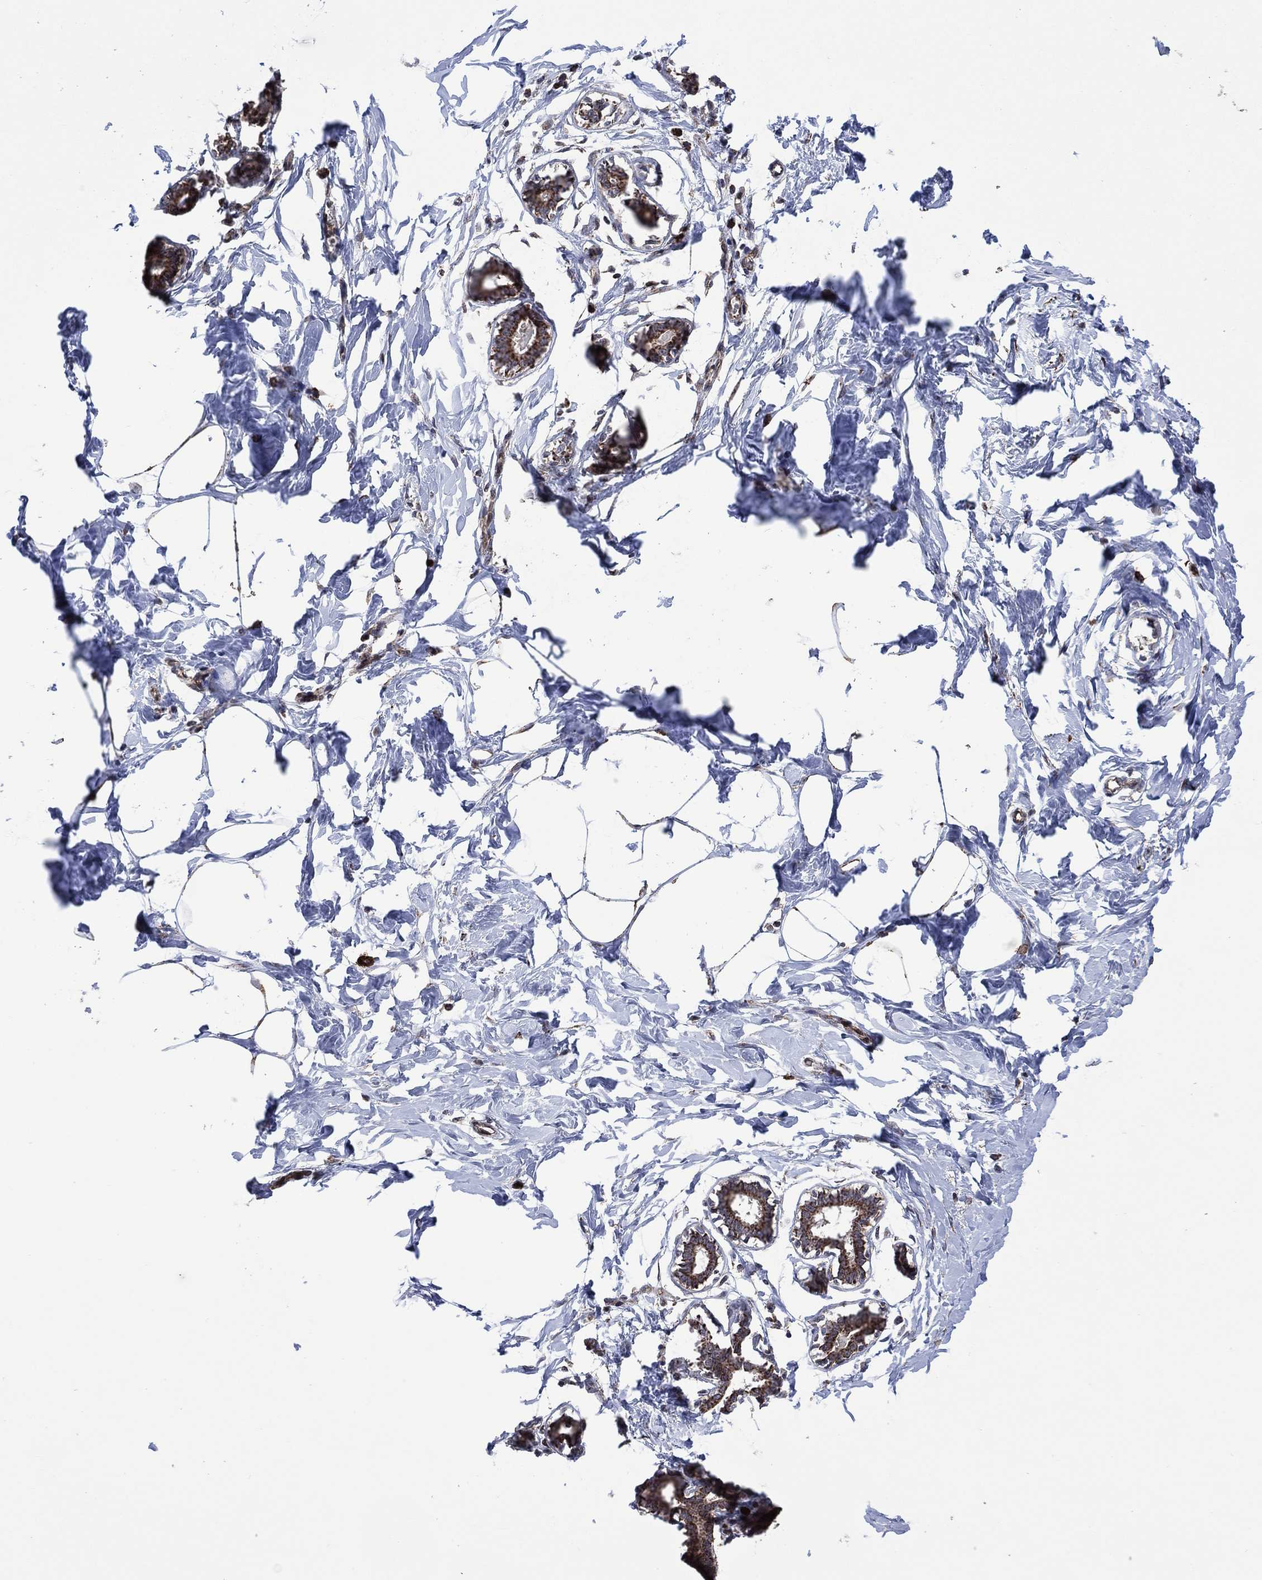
{"staining": {"intensity": "negative", "quantity": "none", "location": "none"}, "tissue": "breast", "cell_type": "Adipocytes", "image_type": "normal", "snomed": [{"axis": "morphology", "description": "Normal tissue, NOS"}, {"axis": "morphology", "description": "Lobular carcinoma, in situ"}, {"axis": "topography", "description": "Breast"}], "caption": "Breast was stained to show a protein in brown. There is no significant staining in adipocytes.", "gene": "HTD2", "patient": {"sex": "female", "age": 35}}